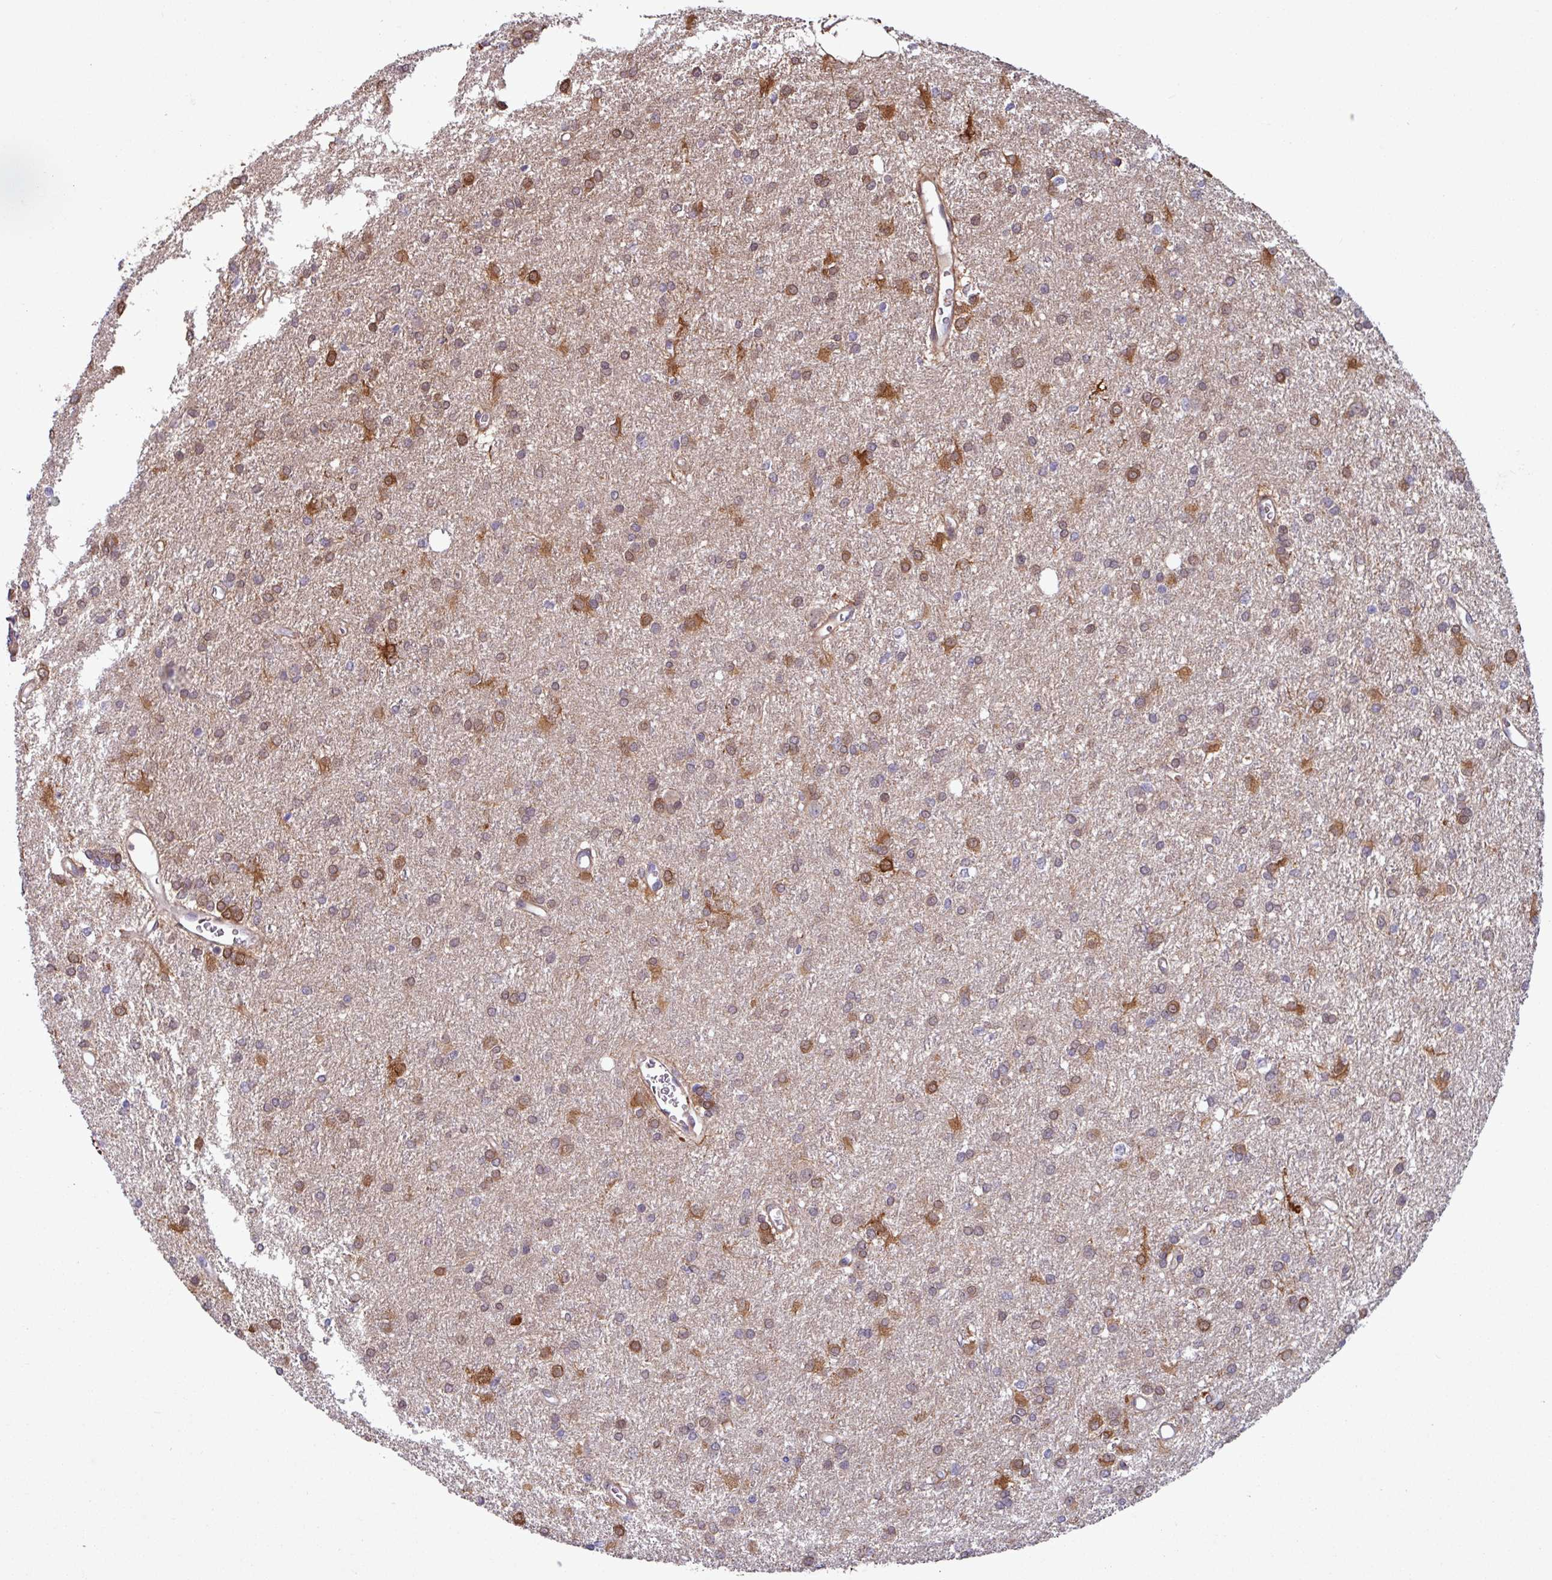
{"staining": {"intensity": "moderate", "quantity": "25%-75%", "location": "cytoplasmic/membranous"}, "tissue": "glioma", "cell_type": "Tumor cells", "image_type": "cancer", "snomed": [{"axis": "morphology", "description": "Glioma, malignant, High grade"}, {"axis": "topography", "description": "Brain"}], "caption": "Immunohistochemistry of human malignant glioma (high-grade) shows medium levels of moderate cytoplasmic/membranous staining in about 25%-75% of tumor cells. The protein is stained brown, and the nuclei are stained in blue (DAB (3,3'-diaminobenzidine) IHC with brightfield microscopy, high magnification).", "gene": "PCED1A", "patient": {"sex": "female", "age": 50}}